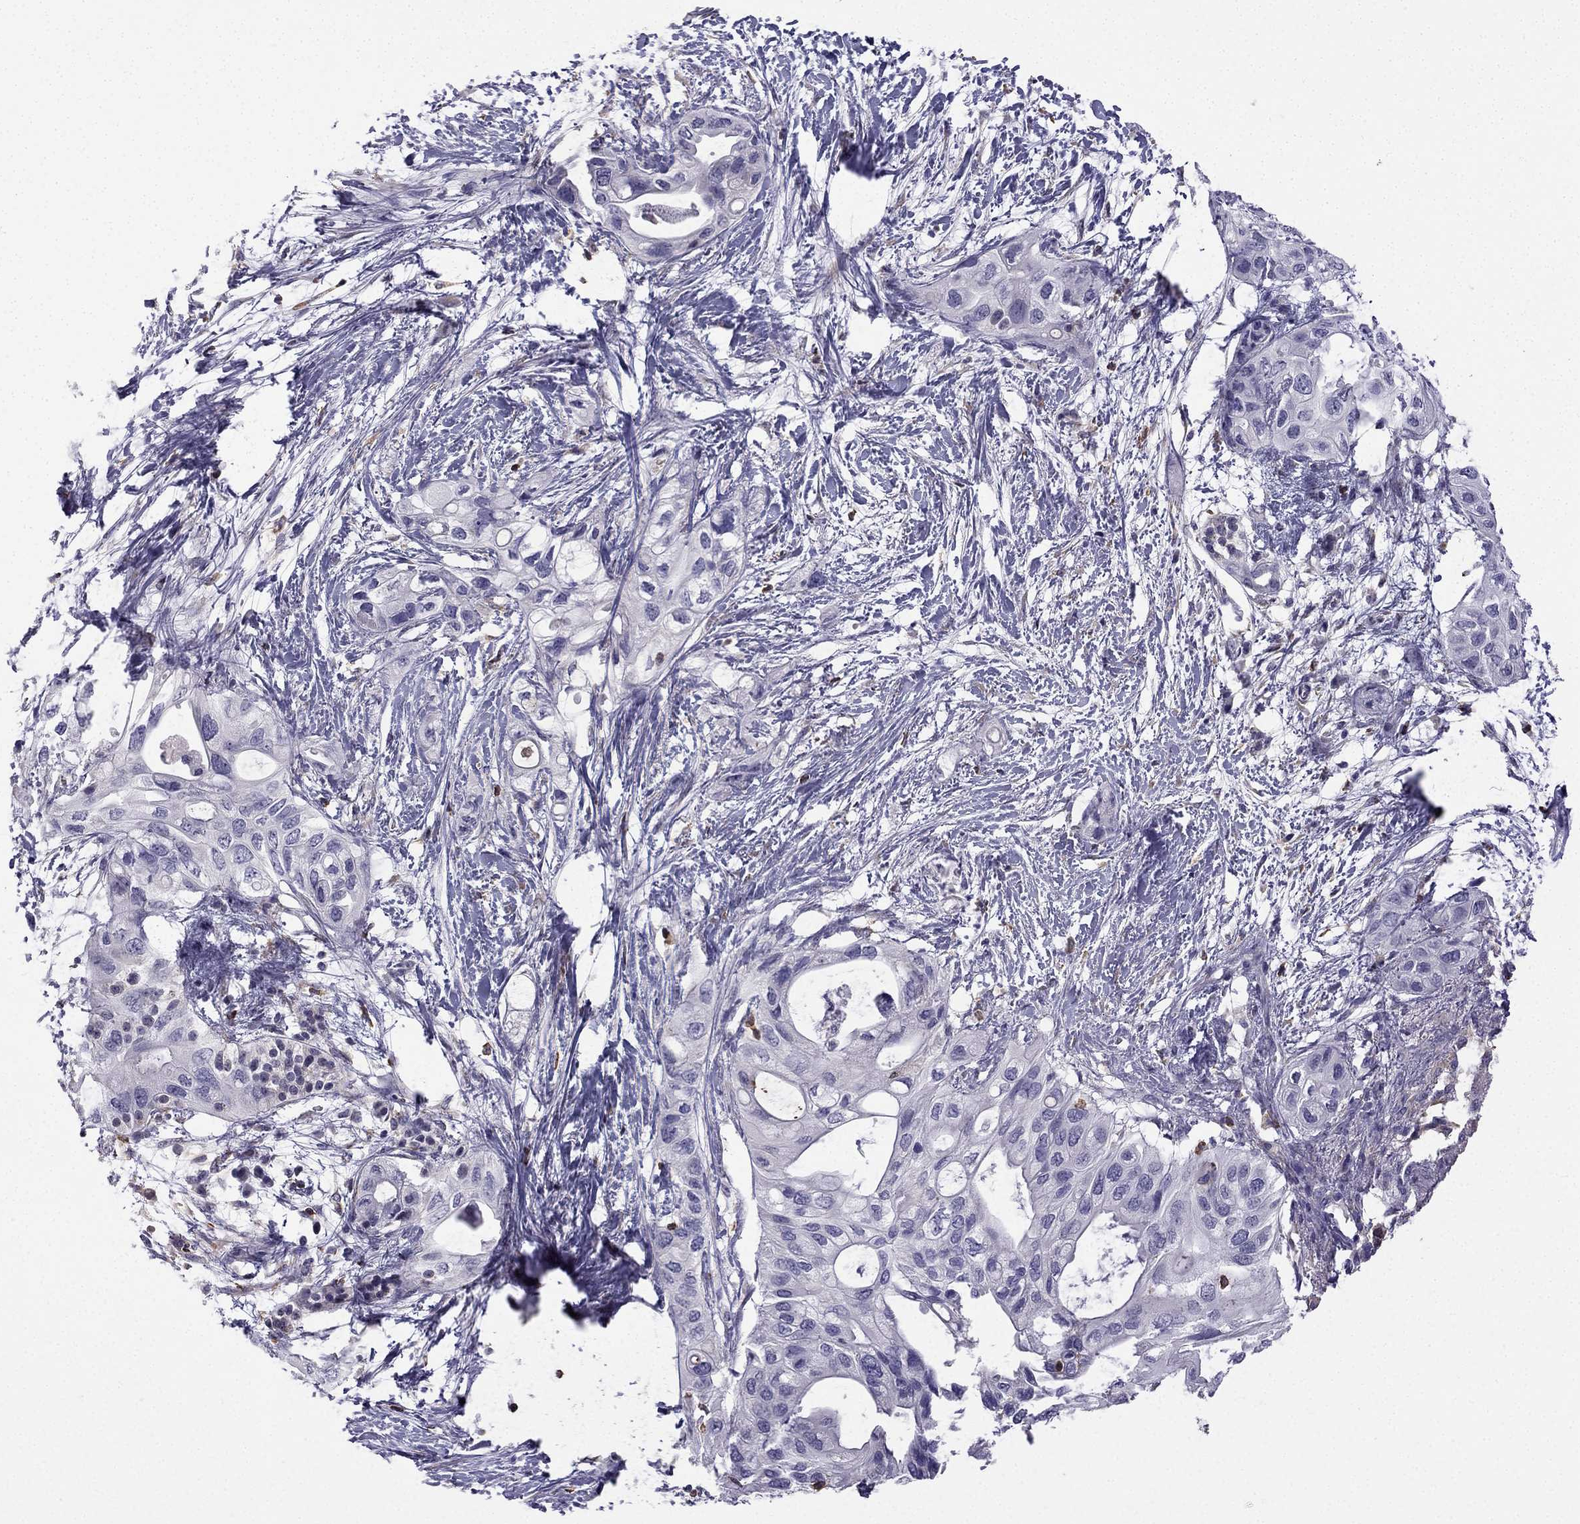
{"staining": {"intensity": "negative", "quantity": "none", "location": "none"}, "tissue": "pancreatic cancer", "cell_type": "Tumor cells", "image_type": "cancer", "snomed": [{"axis": "morphology", "description": "Adenocarcinoma, NOS"}, {"axis": "topography", "description": "Pancreas"}], "caption": "Tumor cells are negative for protein expression in human pancreatic cancer (adenocarcinoma).", "gene": "CCK", "patient": {"sex": "female", "age": 72}}